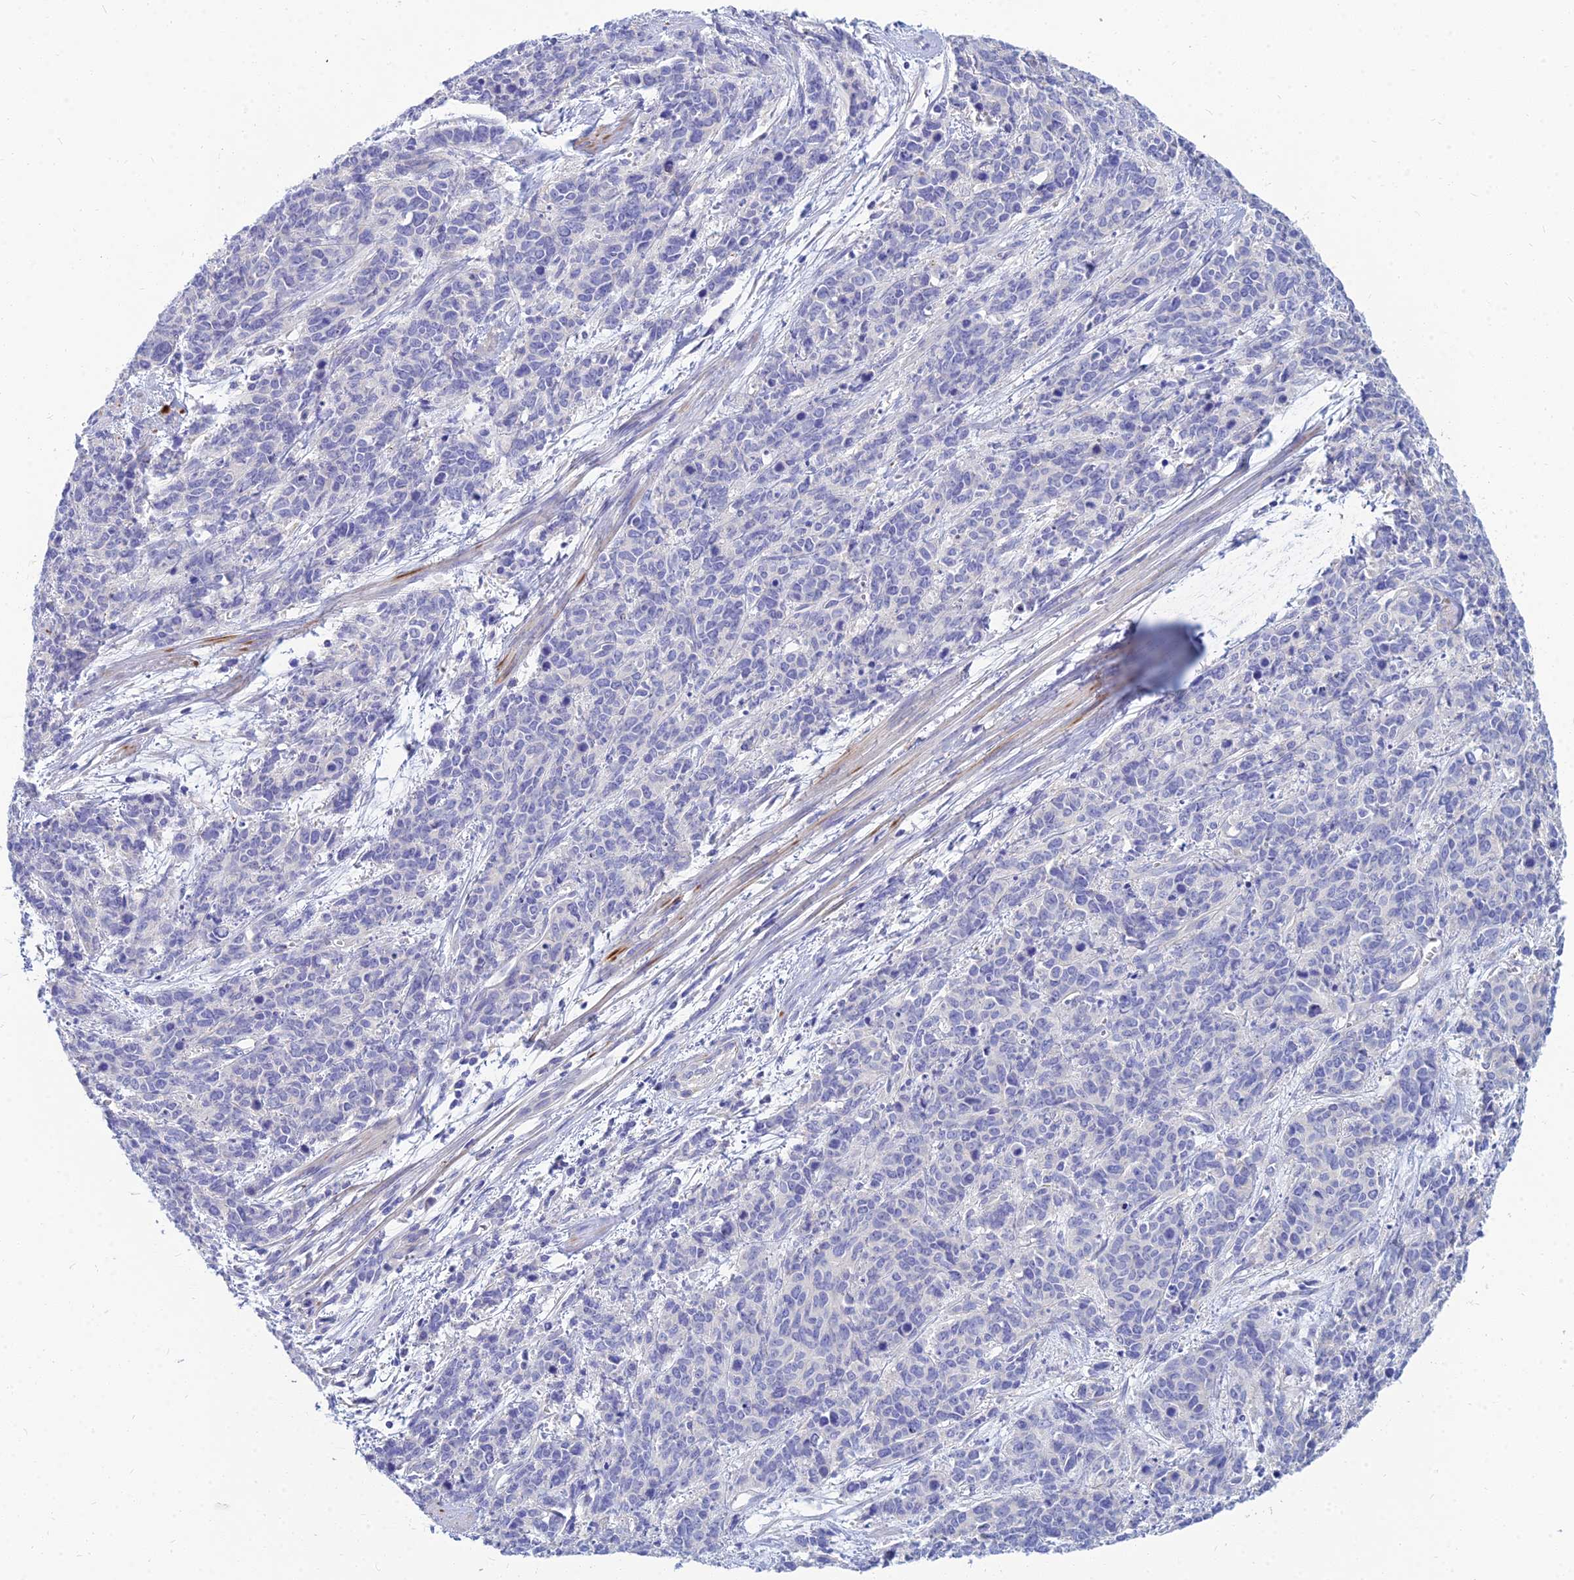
{"staining": {"intensity": "negative", "quantity": "none", "location": "none"}, "tissue": "cervical cancer", "cell_type": "Tumor cells", "image_type": "cancer", "snomed": [{"axis": "morphology", "description": "Squamous cell carcinoma, NOS"}, {"axis": "topography", "description": "Cervix"}], "caption": "Immunohistochemical staining of squamous cell carcinoma (cervical) demonstrates no significant expression in tumor cells.", "gene": "ZNF552", "patient": {"sex": "female", "age": 60}}